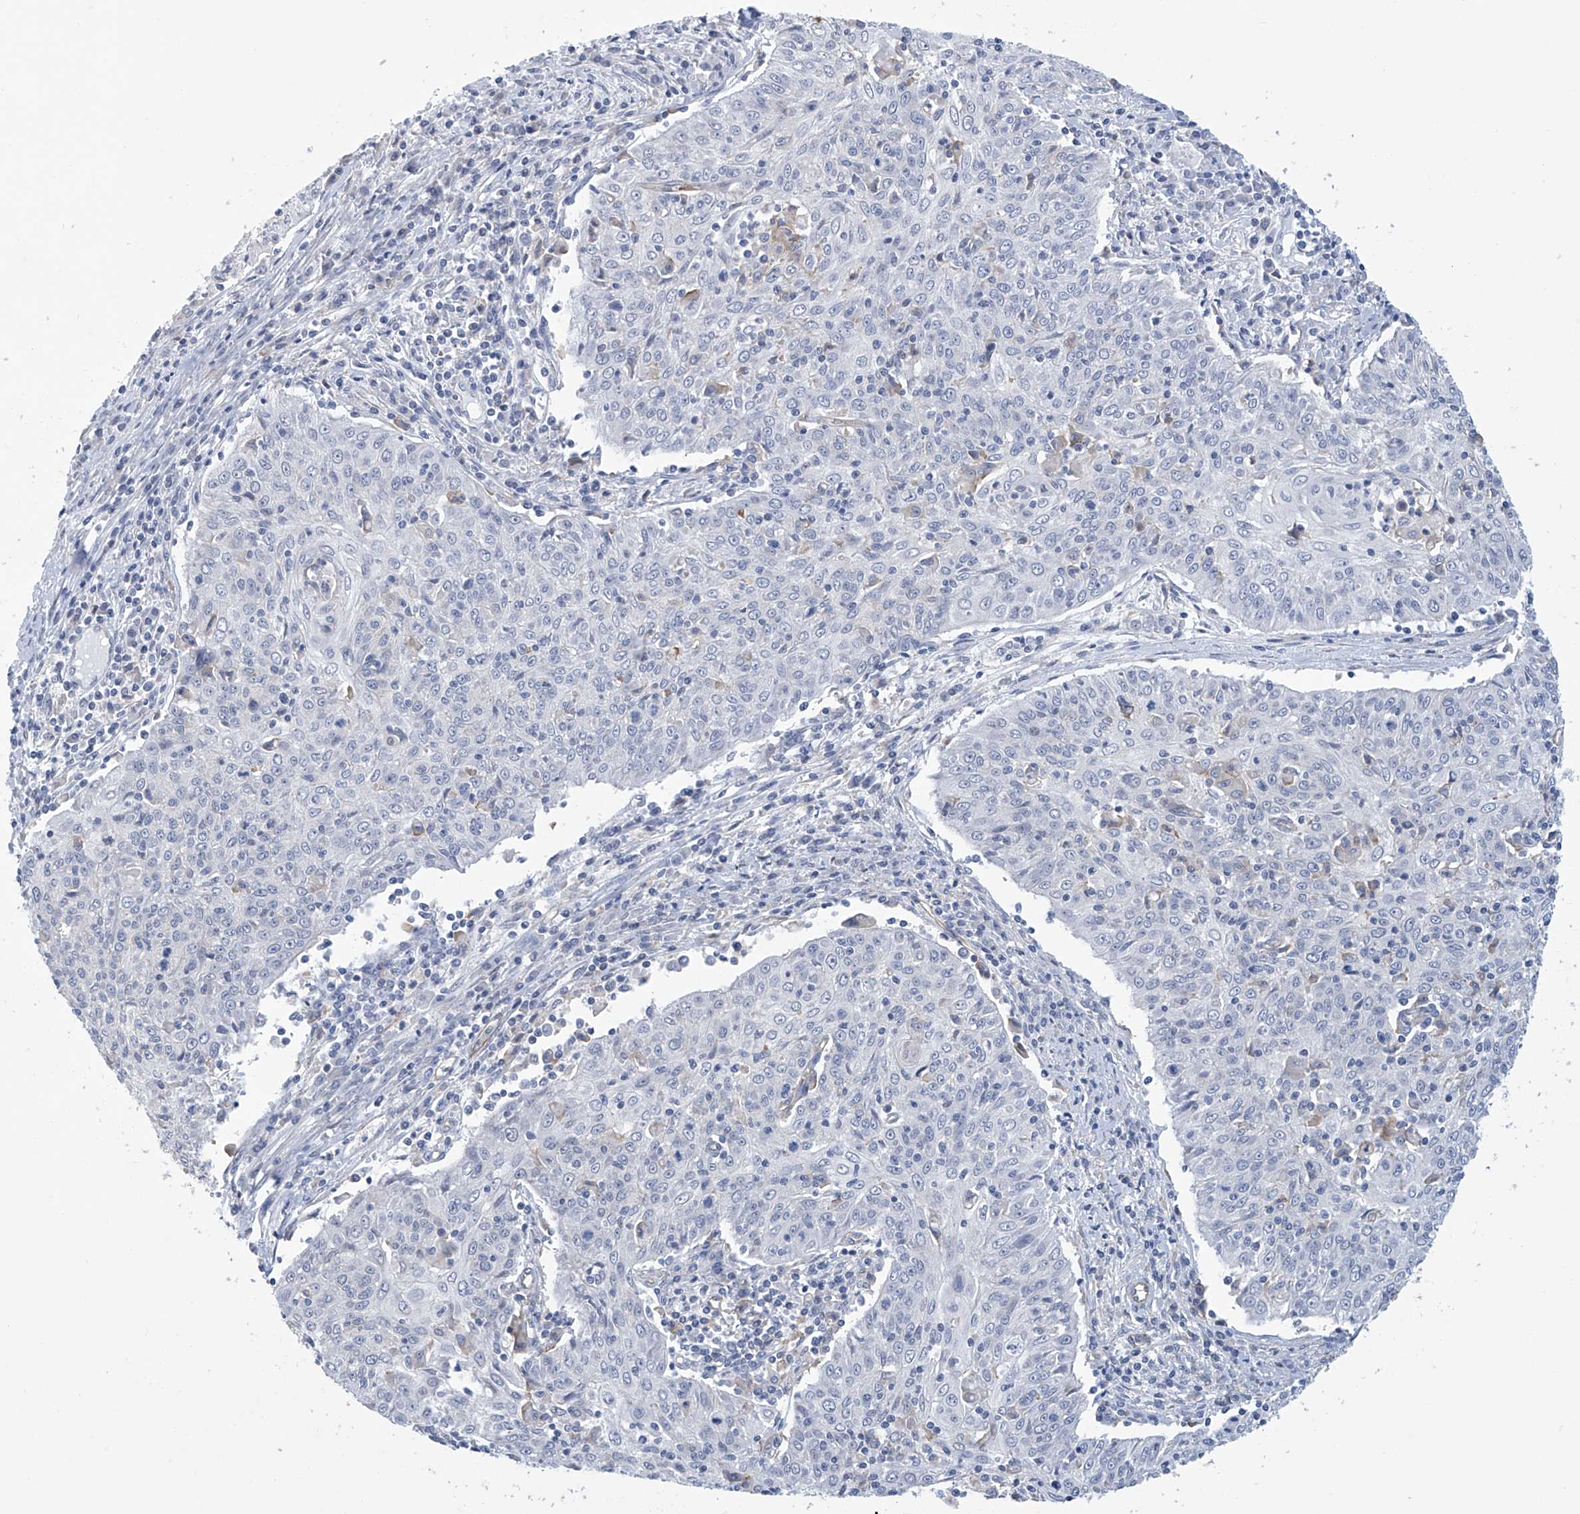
{"staining": {"intensity": "negative", "quantity": "none", "location": "none"}, "tissue": "cervical cancer", "cell_type": "Tumor cells", "image_type": "cancer", "snomed": [{"axis": "morphology", "description": "Squamous cell carcinoma, NOS"}, {"axis": "topography", "description": "Cervix"}], "caption": "This is an immunohistochemistry micrograph of human squamous cell carcinoma (cervical). There is no expression in tumor cells.", "gene": "ABHD13", "patient": {"sex": "female", "age": 48}}